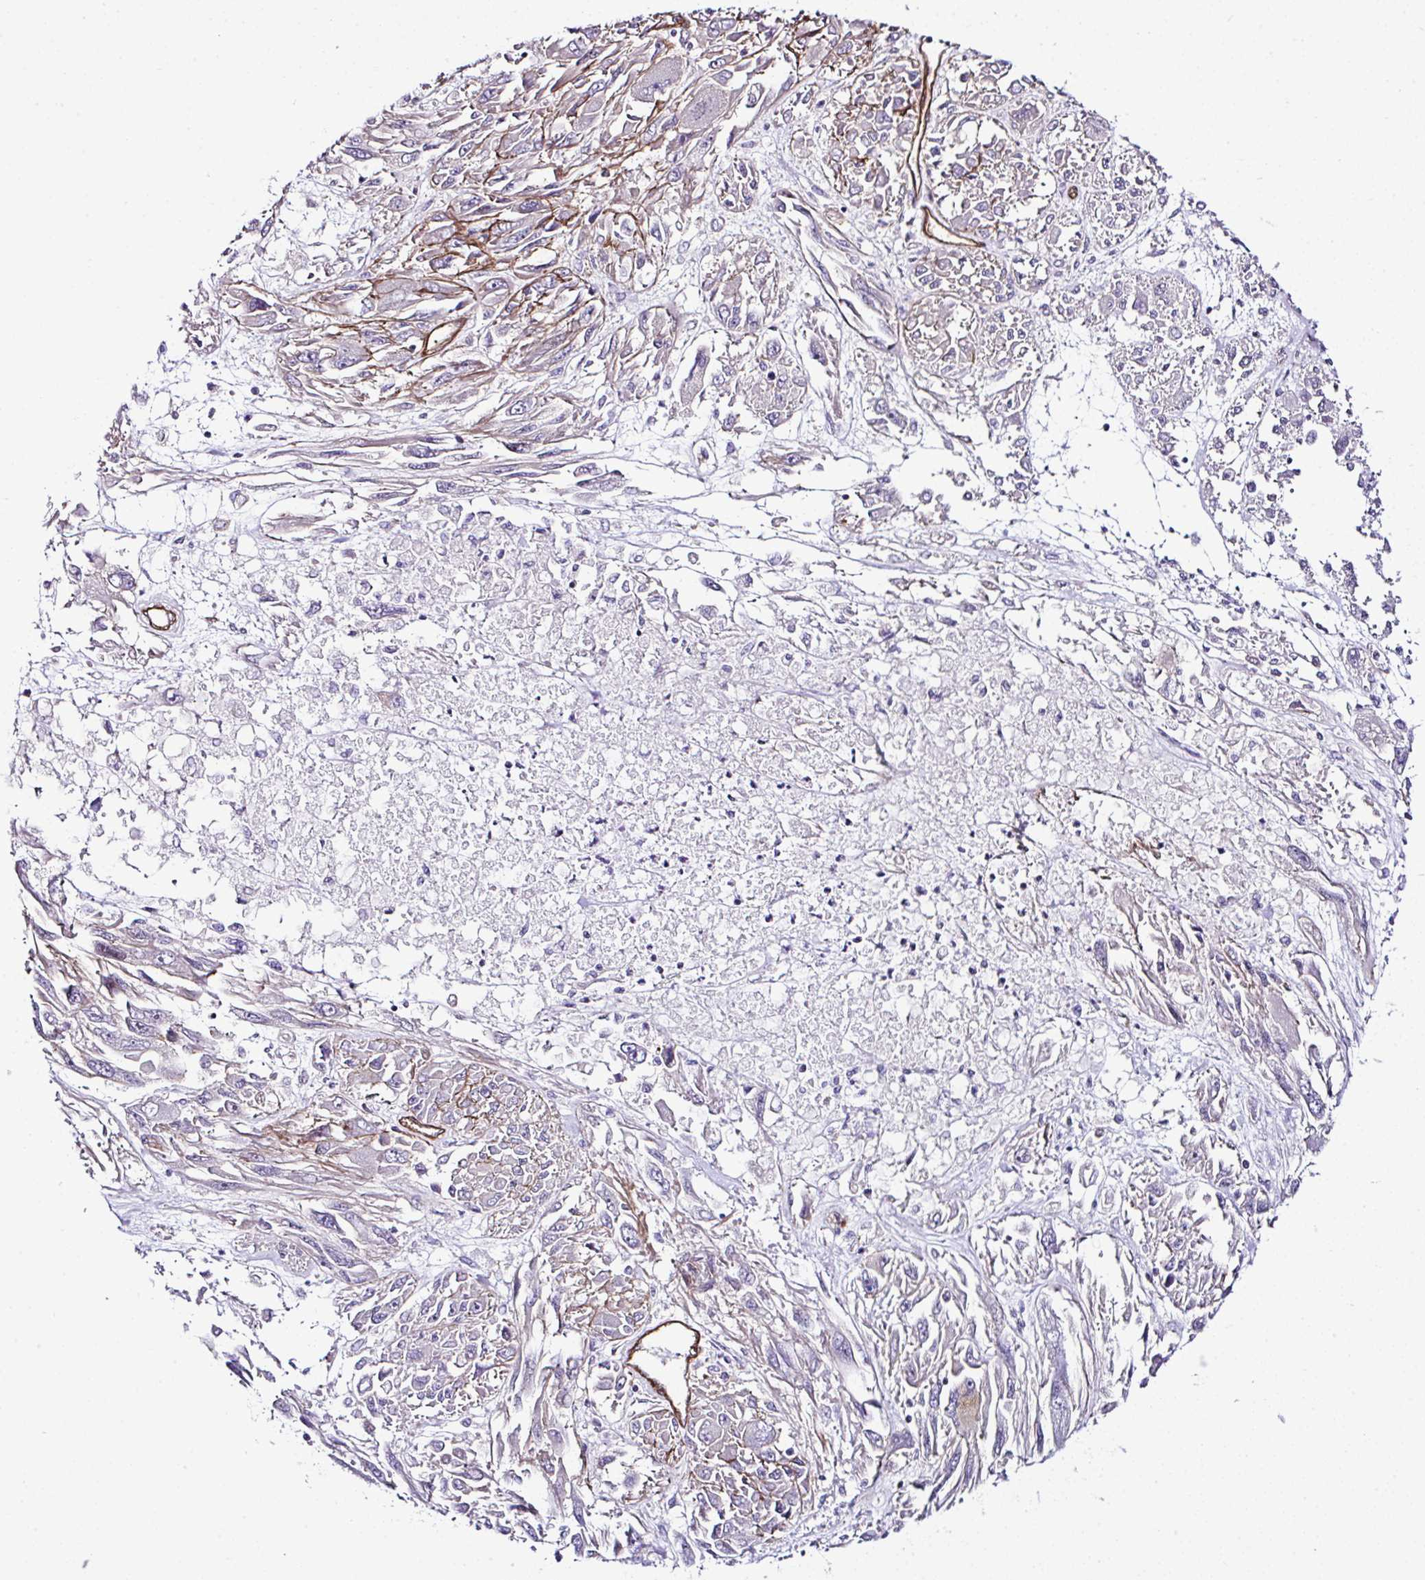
{"staining": {"intensity": "negative", "quantity": "none", "location": "none"}, "tissue": "melanoma", "cell_type": "Tumor cells", "image_type": "cancer", "snomed": [{"axis": "morphology", "description": "Malignant melanoma, NOS"}, {"axis": "topography", "description": "Skin"}], "caption": "High power microscopy image of an immunohistochemistry image of malignant melanoma, revealing no significant expression in tumor cells. The staining is performed using DAB brown chromogen with nuclei counter-stained in using hematoxylin.", "gene": "FBXO34", "patient": {"sex": "female", "age": 91}}